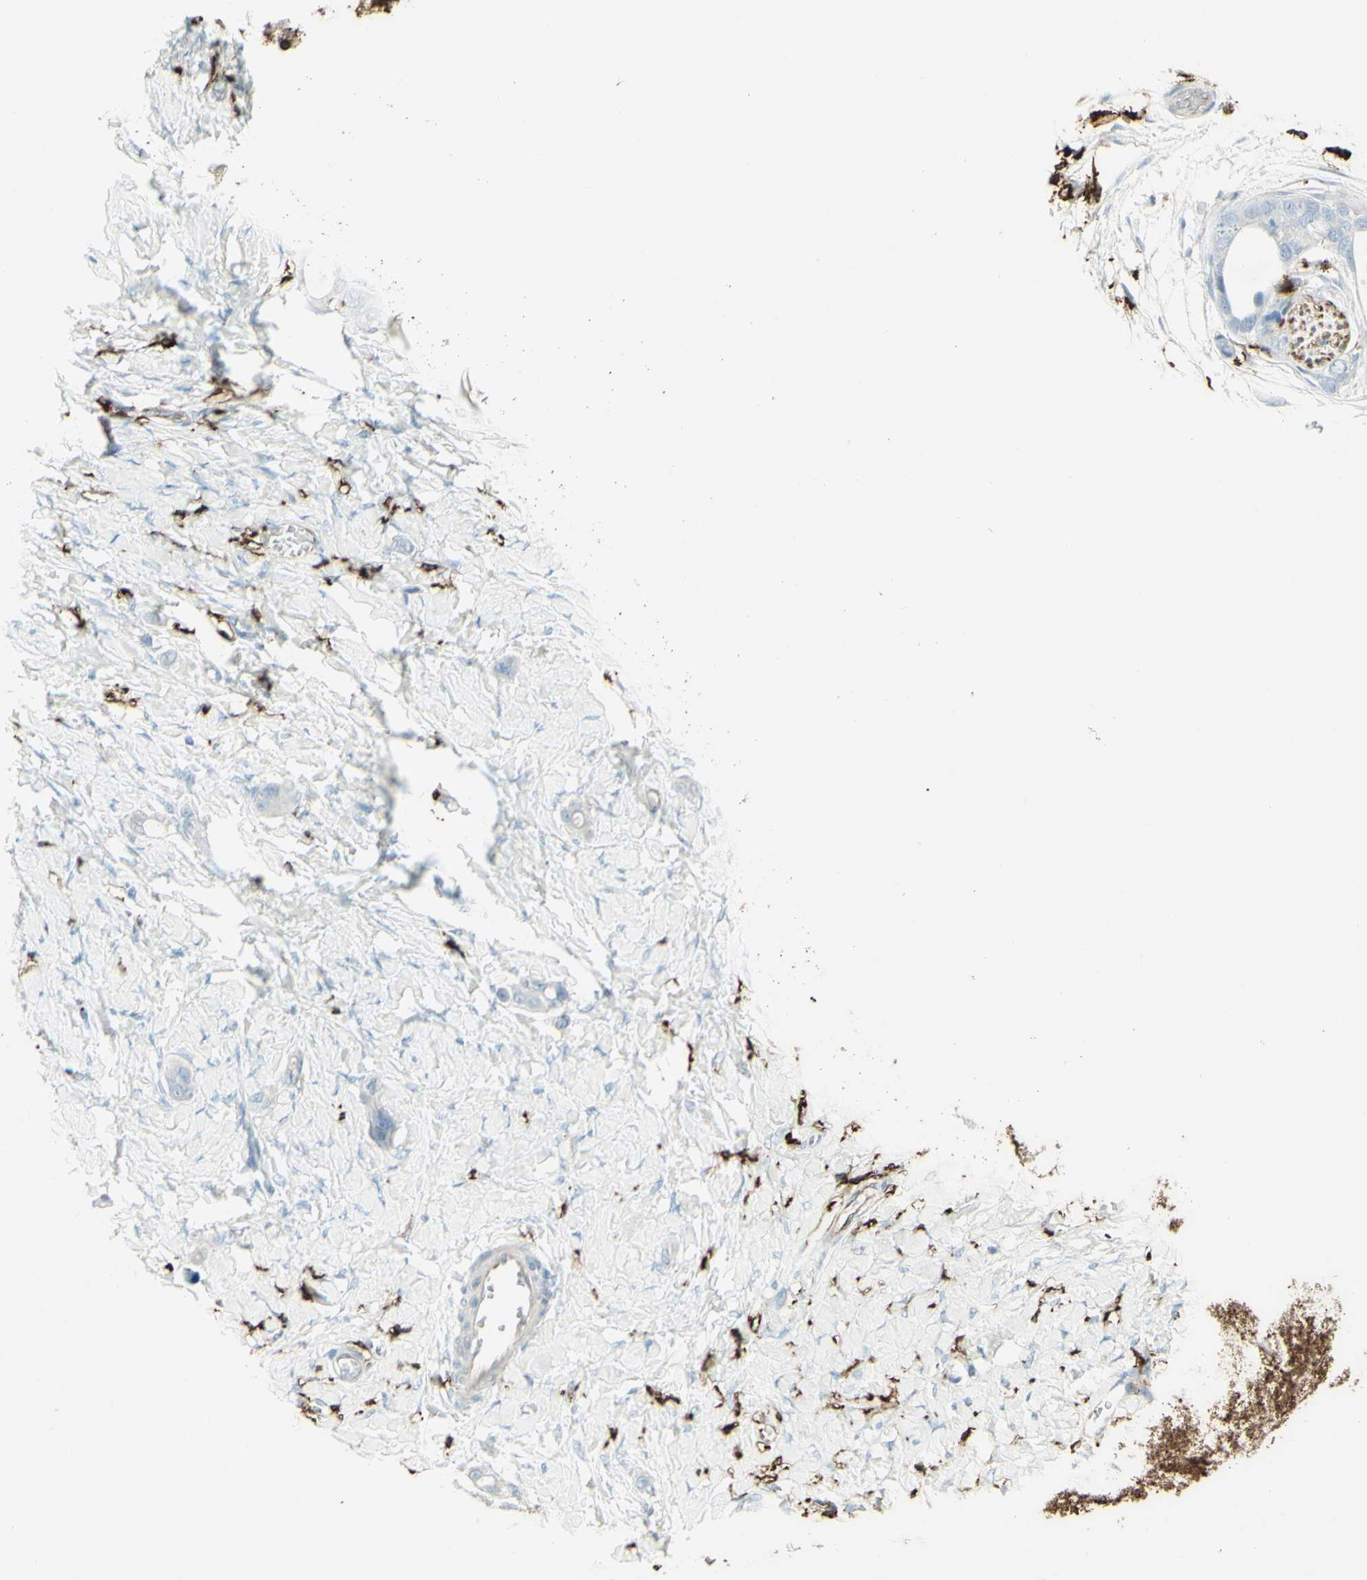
{"staining": {"intensity": "negative", "quantity": "none", "location": "none"}, "tissue": "stomach cancer", "cell_type": "Tumor cells", "image_type": "cancer", "snomed": [{"axis": "morphology", "description": "Adenocarcinoma, NOS"}, {"axis": "topography", "description": "Stomach"}], "caption": "There is no significant expression in tumor cells of adenocarcinoma (stomach).", "gene": "HLA-DPB1", "patient": {"sex": "female", "age": 75}}